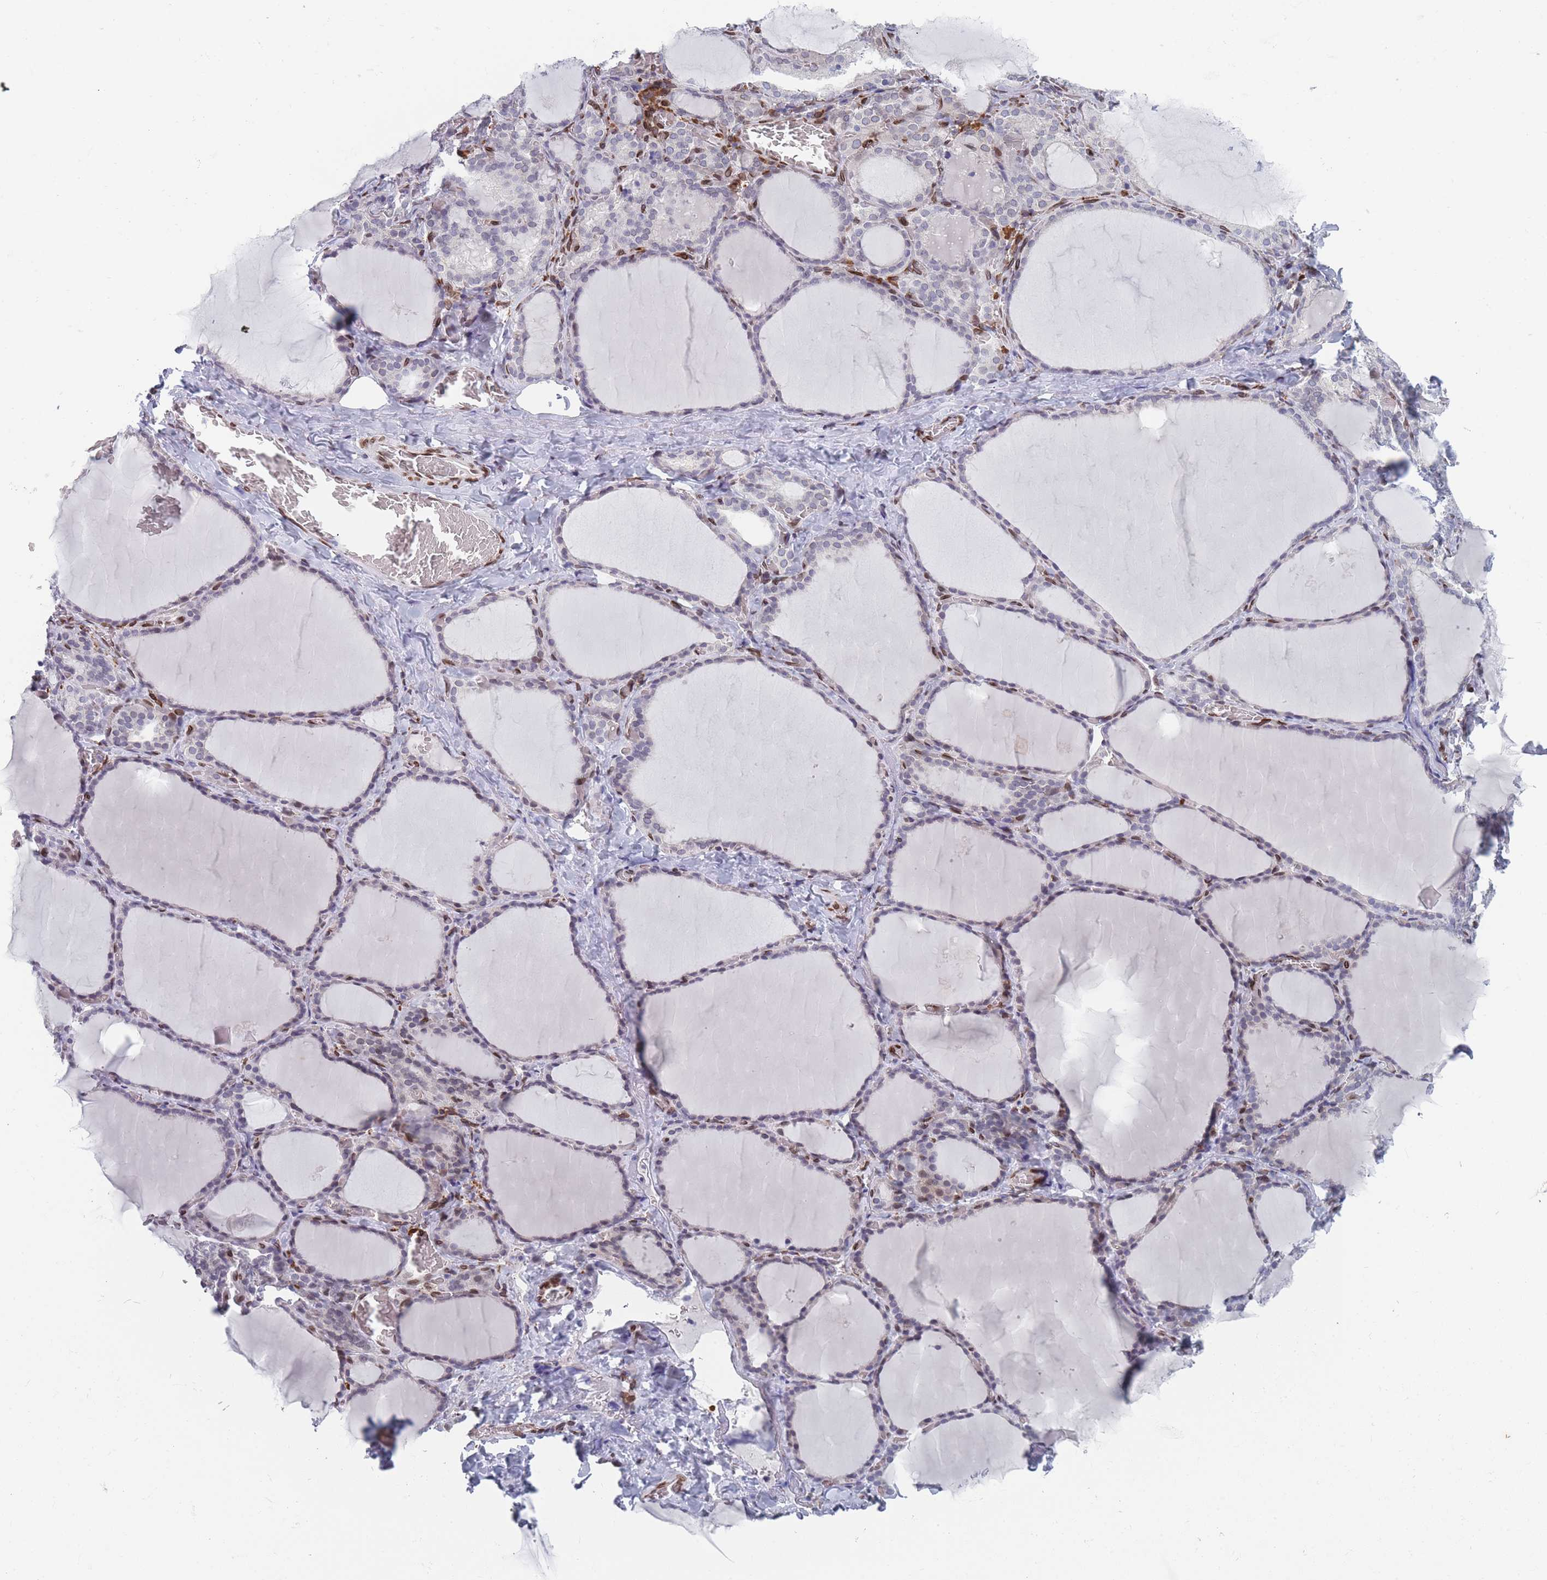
{"staining": {"intensity": "moderate", "quantity": "<25%", "location": "nuclear"}, "tissue": "thyroid gland", "cell_type": "Glandular cells", "image_type": "normal", "snomed": [{"axis": "morphology", "description": "Normal tissue, NOS"}, {"axis": "topography", "description": "Thyroid gland"}], "caption": "Protein staining displays moderate nuclear positivity in approximately <25% of glandular cells in unremarkable thyroid gland. The staining was performed using DAB, with brown indicating positive protein expression. Nuclei are stained blue with hematoxylin.", "gene": "ZBTB1", "patient": {"sex": "female", "age": 39}}